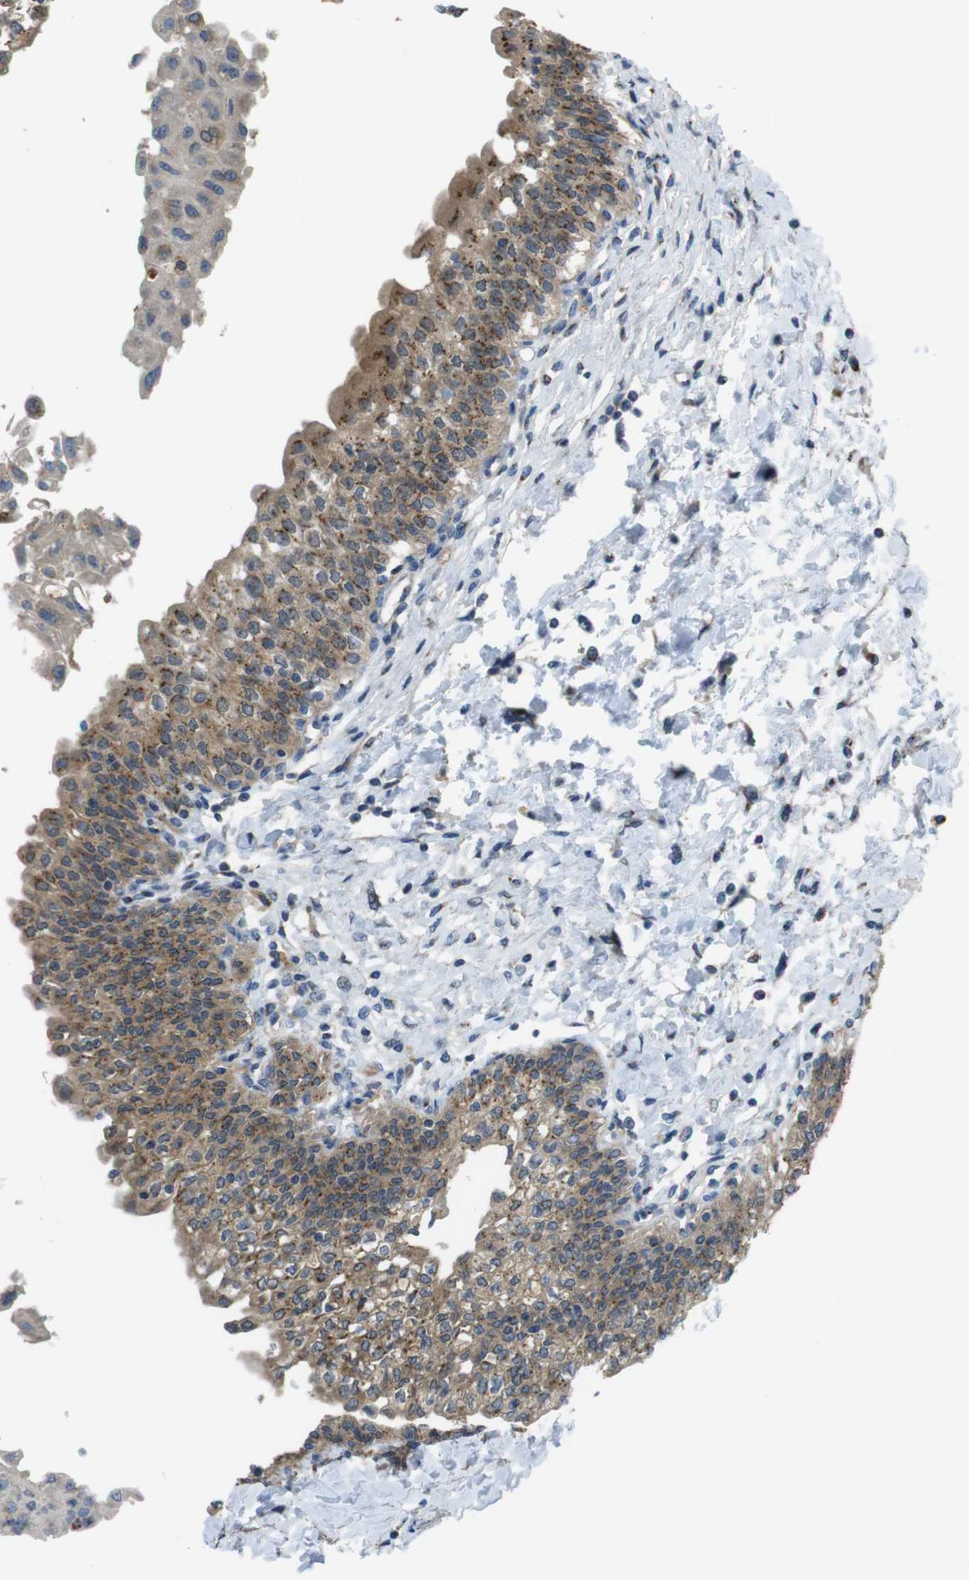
{"staining": {"intensity": "moderate", "quantity": ">75%", "location": "cytoplasmic/membranous"}, "tissue": "urinary bladder", "cell_type": "Urothelial cells", "image_type": "normal", "snomed": [{"axis": "morphology", "description": "Normal tissue, NOS"}, {"axis": "topography", "description": "Urinary bladder"}], "caption": "Benign urinary bladder reveals moderate cytoplasmic/membranous staining in approximately >75% of urothelial cells, visualized by immunohistochemistry. (DAB (3,3'-diaminobenzidine) IHC with brightfield microscopy, high magnification).", "gene": "RAB6A", "patient": {"sex": "male", "age": 55}}